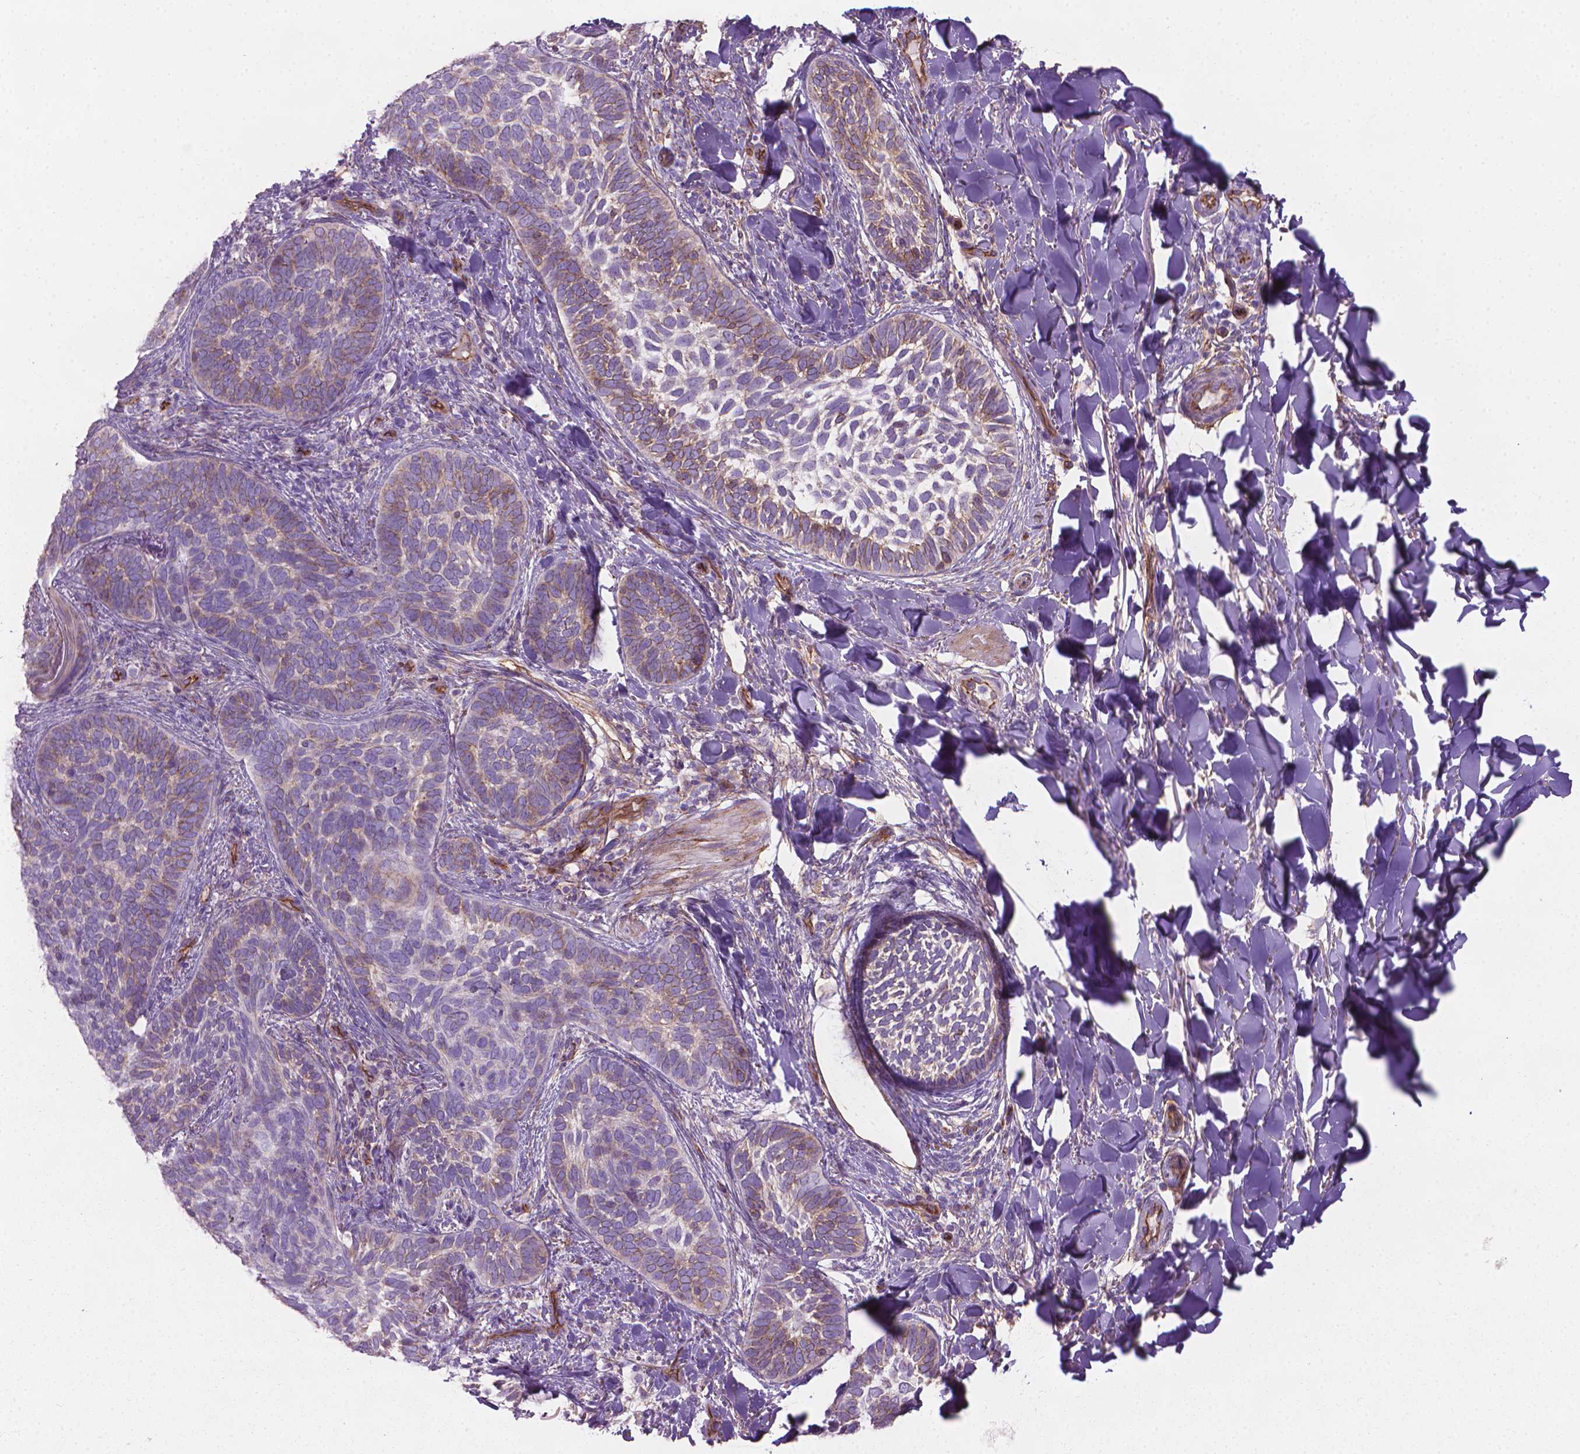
{"staining": {"intensity": "moderate", "quantity": "25%-75%", "location": "cytoplasmic/membranous"}, "tissue": "skin cancer", "cell_type": "Tumor cells", "image_type": "cancer", "snomed": [{"axis": "morphology", "description": "Normal tissue, NOS"}, {"axis": "morphology", "description": "Basal cell carcinoma"}, {"axis": "topography", "description": "Skin"}], "caption": "A brown stain highlights moderate cytoplasmic/membranous expression of a protein in skin basal cell carcinoma tumor cells.", "gene": "TENT5A", "patient": {"sex": "male", "age": 46}}